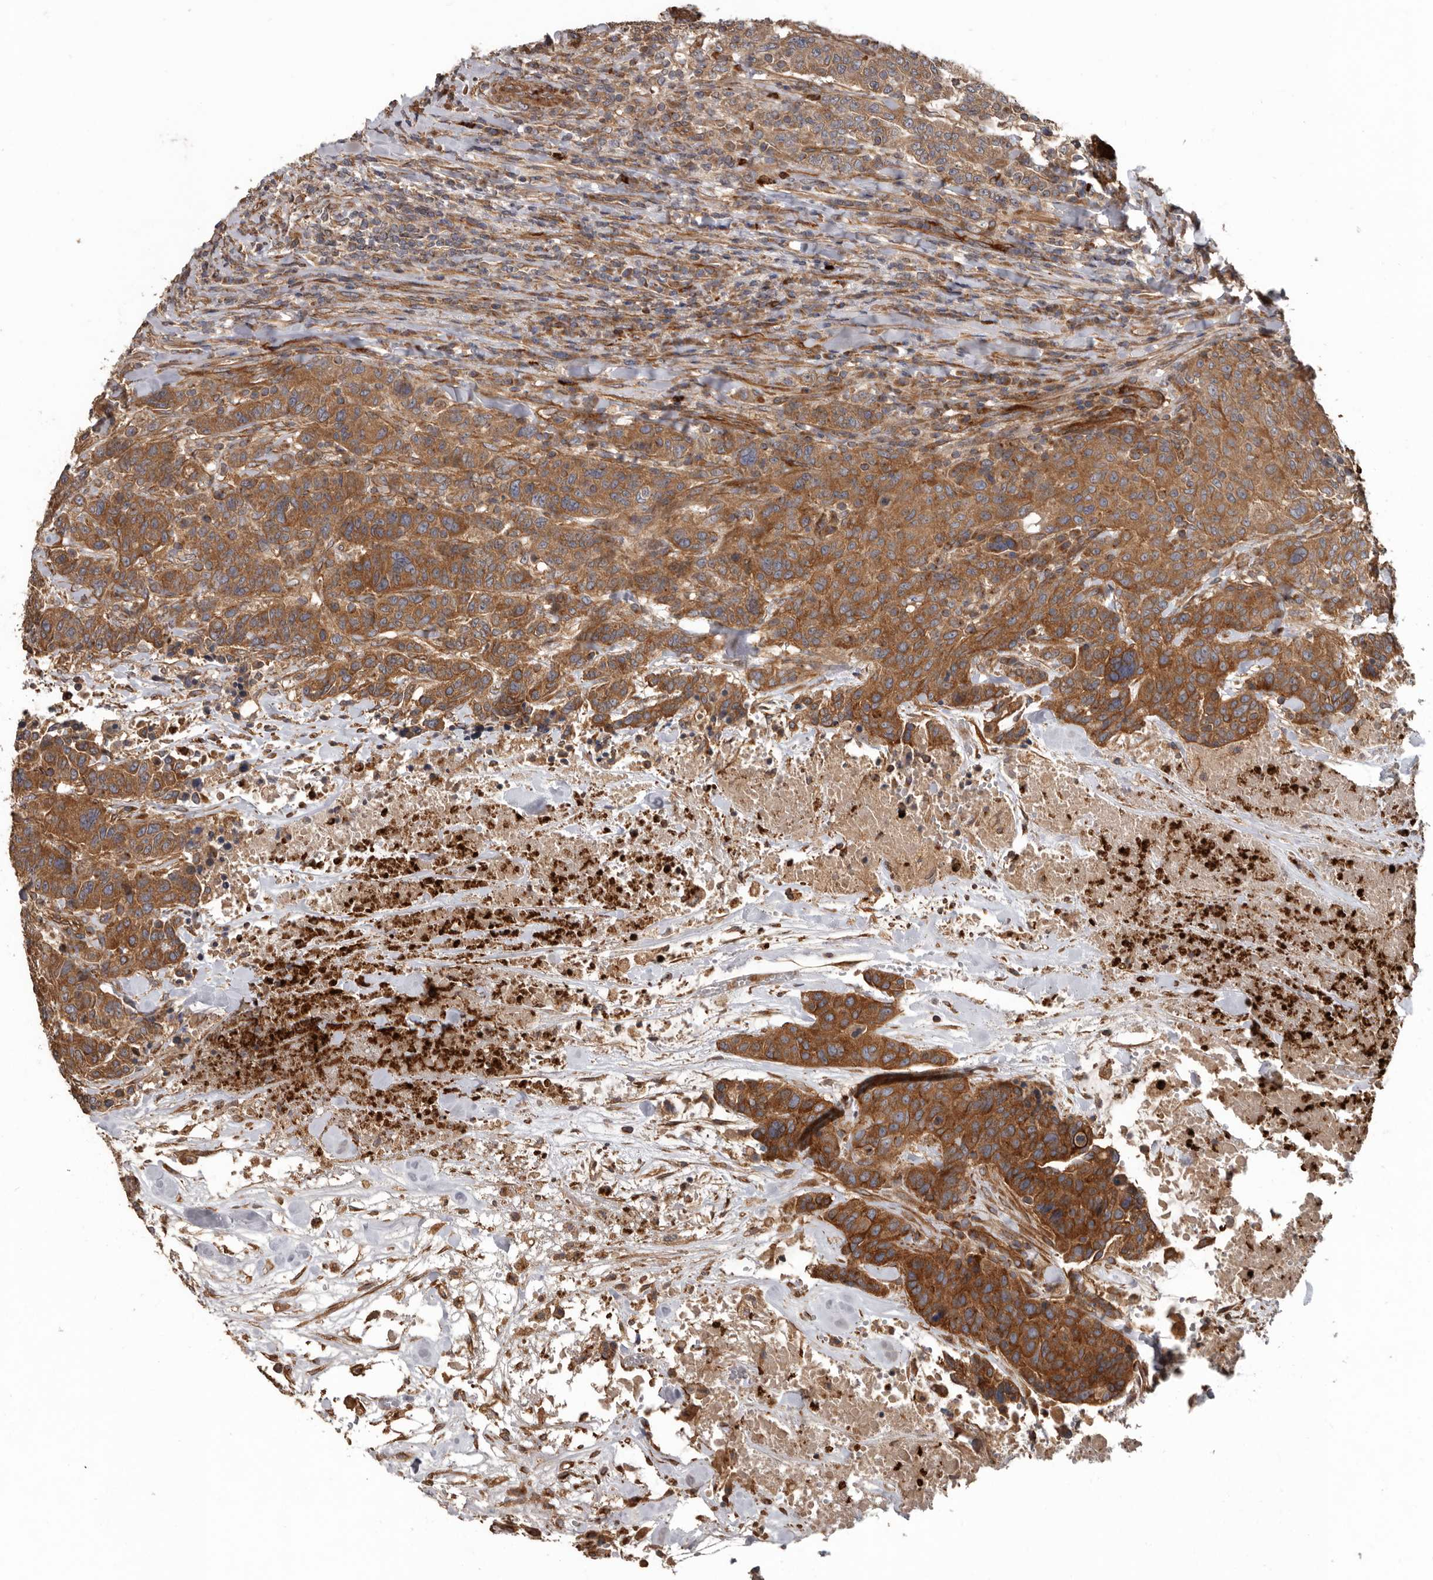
{"staining": {"intensity": "moderate", "quantity": ">75%", "location": "cytoplasmic/membranous"}, "tissue": "breast cancer", "cell_type": "Tumor cells", "image_type": "cancer", "snomed": [{"axis": "morphology", "description": "Duct carcinoma"}, {"axis": "topography", "description": "Breast"}], "caption": "Tumor cells show medium levels of moderate cytoplasmic/membranous expression in about >75% of cells in human breast invasive ductal carcinoma. (DAB (3,3'-diaminobenzidine) IHC, brown staining for protein, blue staining for nuclei).", "gene": "ARHGEF5", "patient": {"sex": "female", "age": 37}}